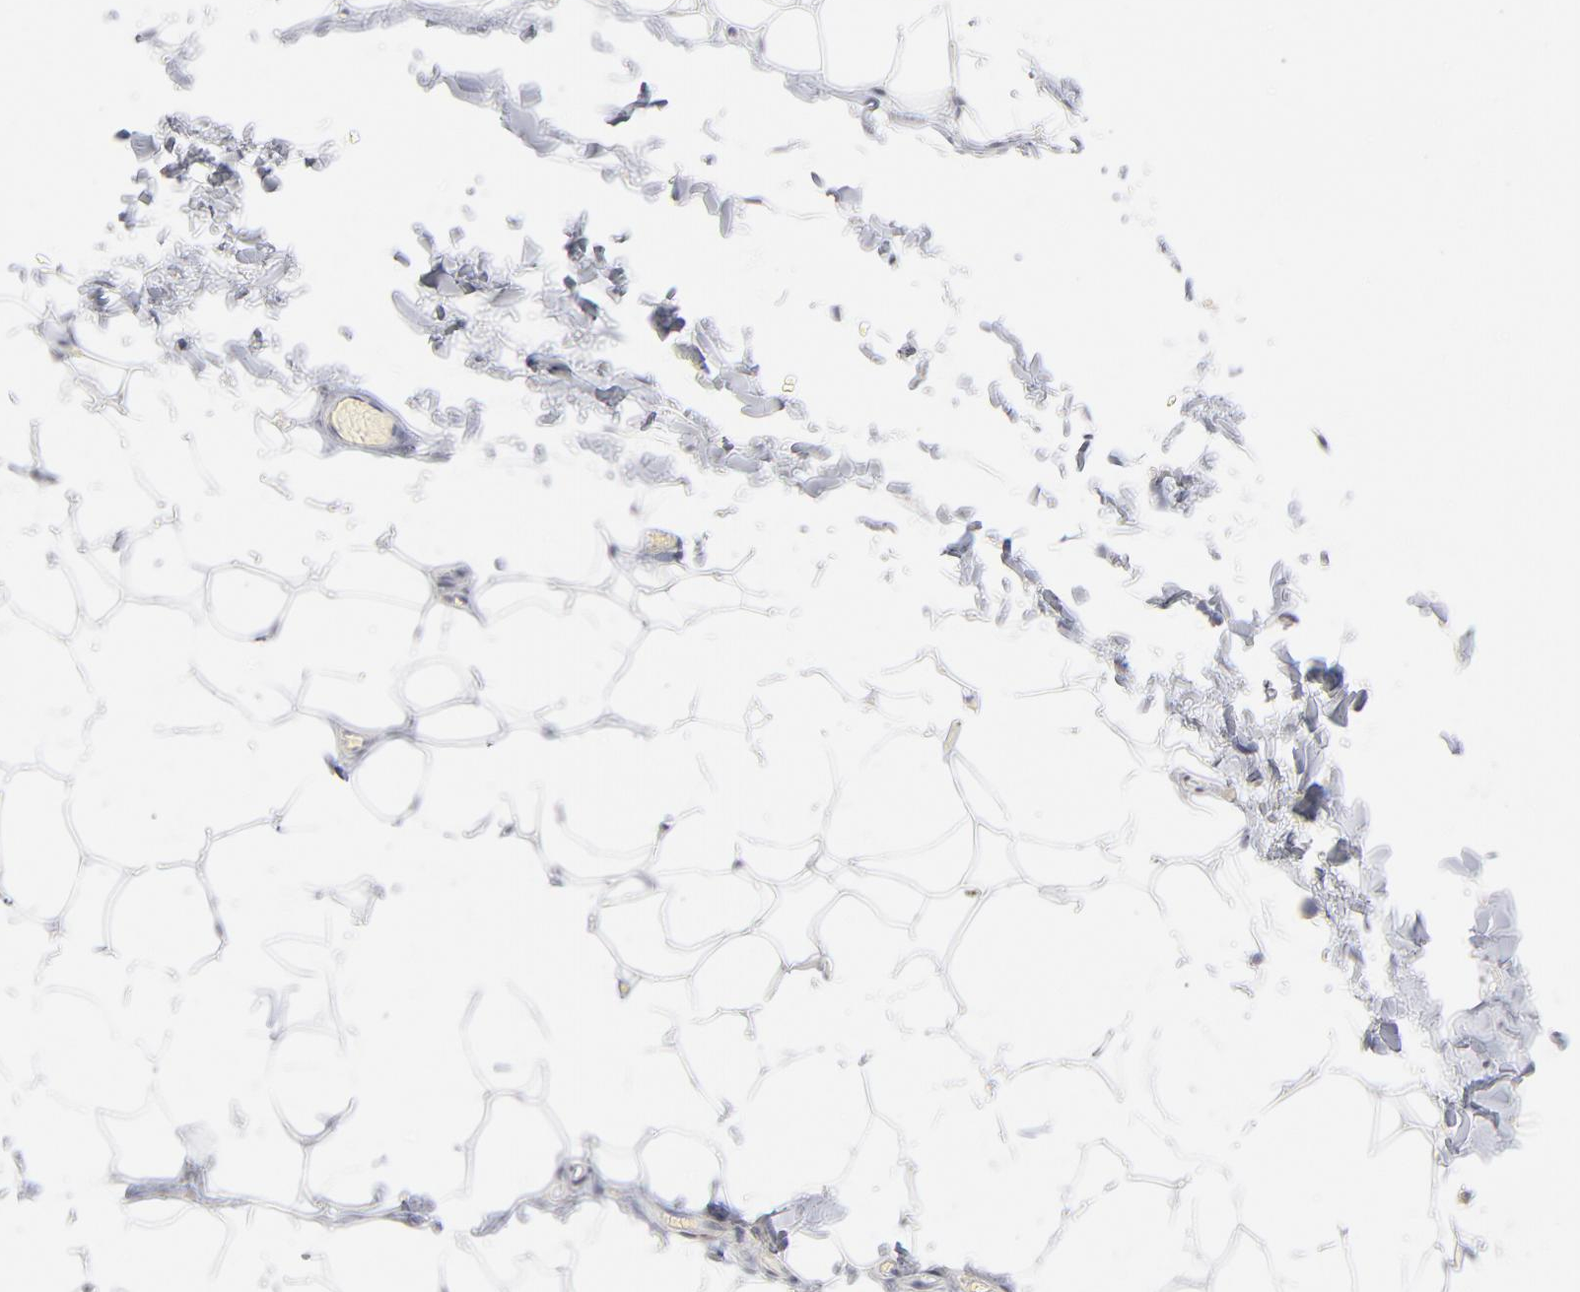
{"staining": {"intensity": "negative", "quantity": "none", "location": "none"}, "tissue": "adipose tissue", "cell_type": "Adipocytes", "image_type": "normal", "snomed": [{"axis": "morphology", "description": "Normal tissue, NOS"}, {"axis": "topography", "description": "Soft tissue"}], "caption": "This is an immunohistochemistry micrograph of benign adipose tissue. There is no staining in adipocytes.", "gene": "MID1", "patient": {"sex": "male", "age": 26}}